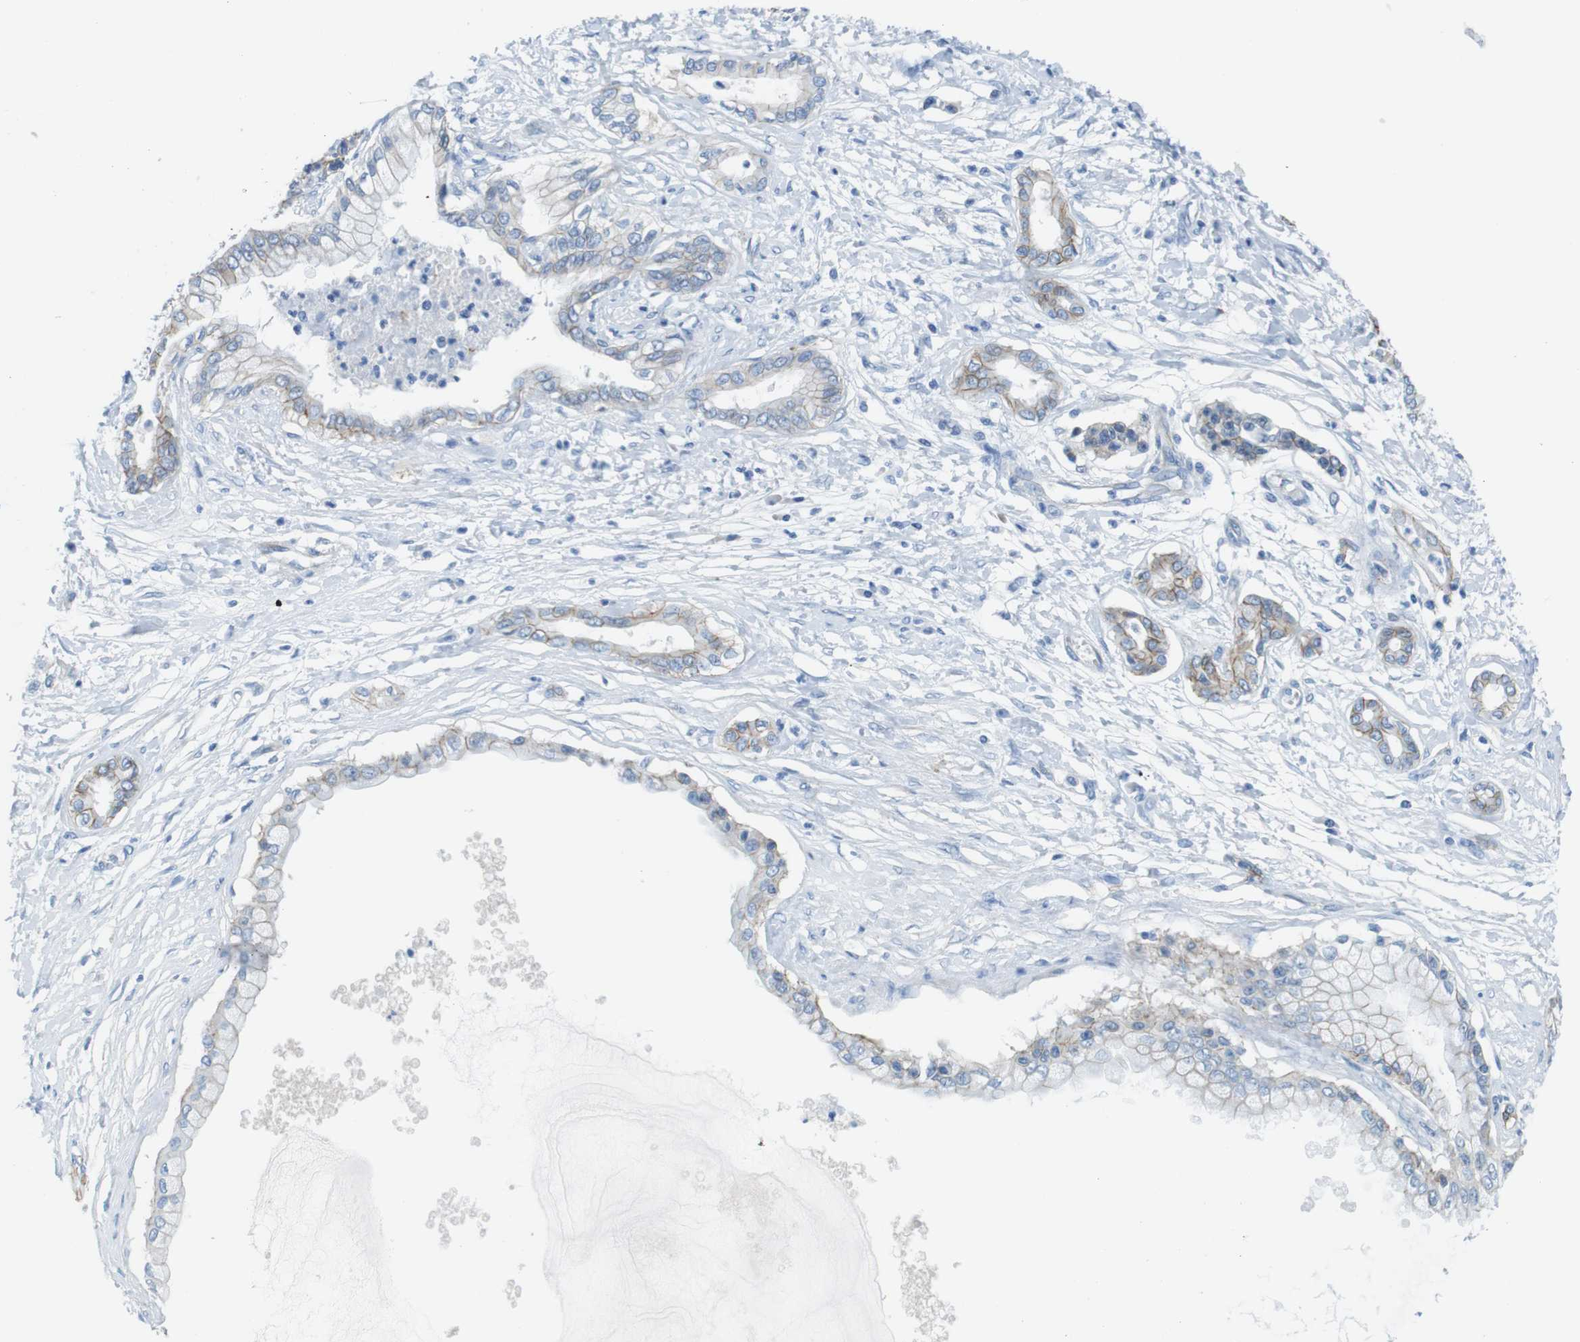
{"staining": {"intensity": "weak", "quantity": ">75%", "location": "cytoplasmic/membranous"}, "tissue": "pancreatic cancer", "cell_type": "Tumor cells", "image_type": "cancer", "snomed": [{"axis": "morphology", "description": "Adenocarcinoma, NOS"}, {"axis": "topography", "description": "Pancreas"}], "caption": "Protein expression analysis of human pancreatic cancer reveals weak cytoplasmic/membranous staining in about >75% of tumor cells. Immunohistochemistry (ihc) stains the protein in brown and the nuclei are stained blue.", "gene": "SLC6A6", "patient": {"sex": "male", "age": 56}}